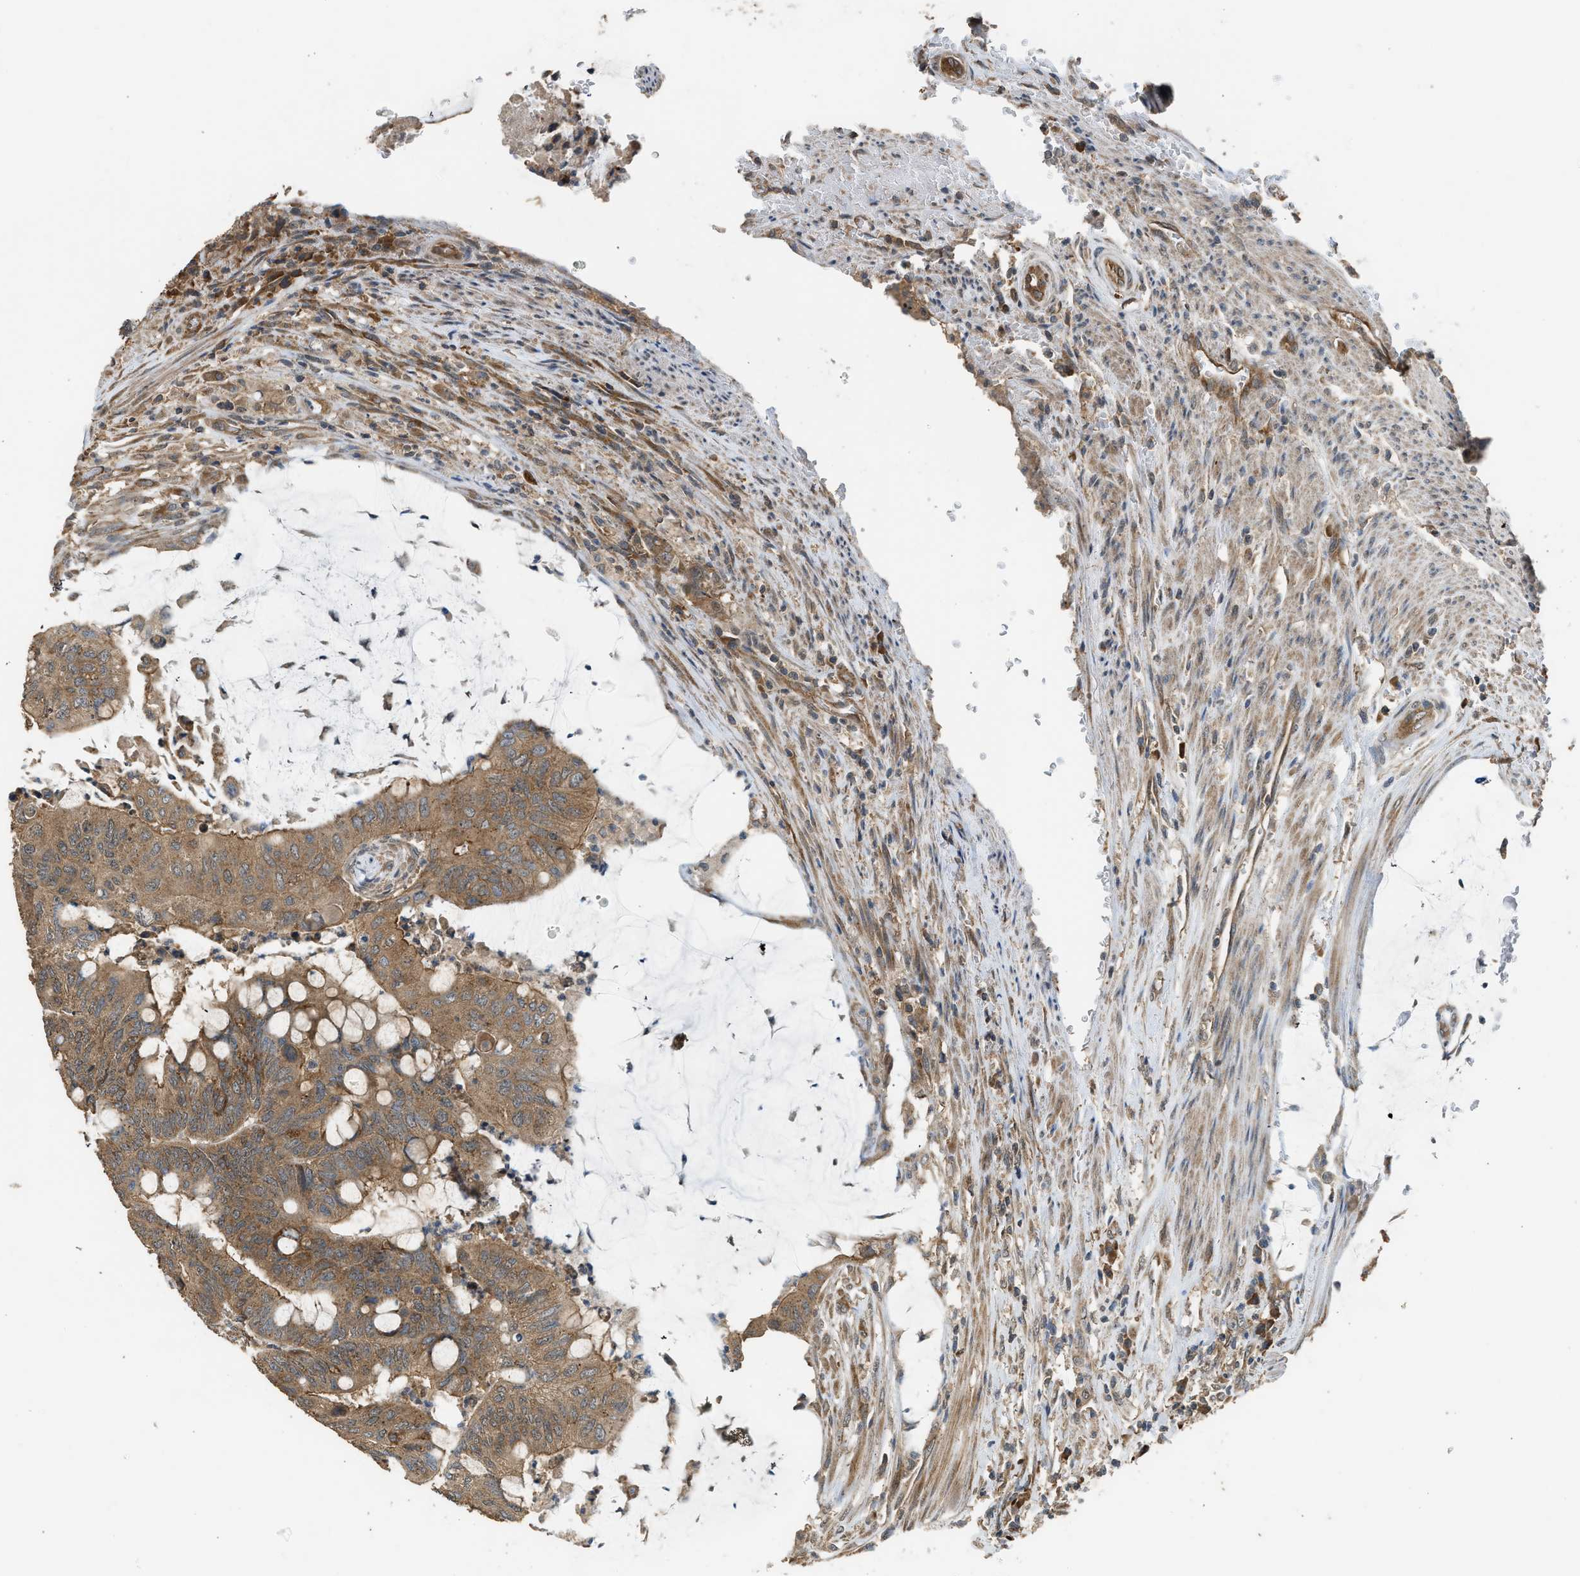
{"staining": {"intensity": "moderate", "quantity": ">75%", "location": "cytoplasmic/membranous"}, "tissue": "colorectal cancer", "cell_type": "Tumor cells", "image_type": "cancer", "snomed": [{"axis": "morphology", "description": "Normal tissue, NOS"}, {"axis": "morphology", "description": "Adenocarcinoma, NOS"}, {"axis": "topography", "description": "Rectum"}], "caption": "The micrograph shows immunohistochemical staining of colorectal adenocarcinoma. There is moderate cytoplasmic/membranous staining is present in about >75% of tumor cells. The staining was performed using DAB (3,3'-diaminobenzidine) to visualize the protein expression in brown, while the nuclei were stained in blue with hematoxylin (Magnification: 20x).", "gene": "HIP1R", "patient": {"sex": "male", "age": 92}}